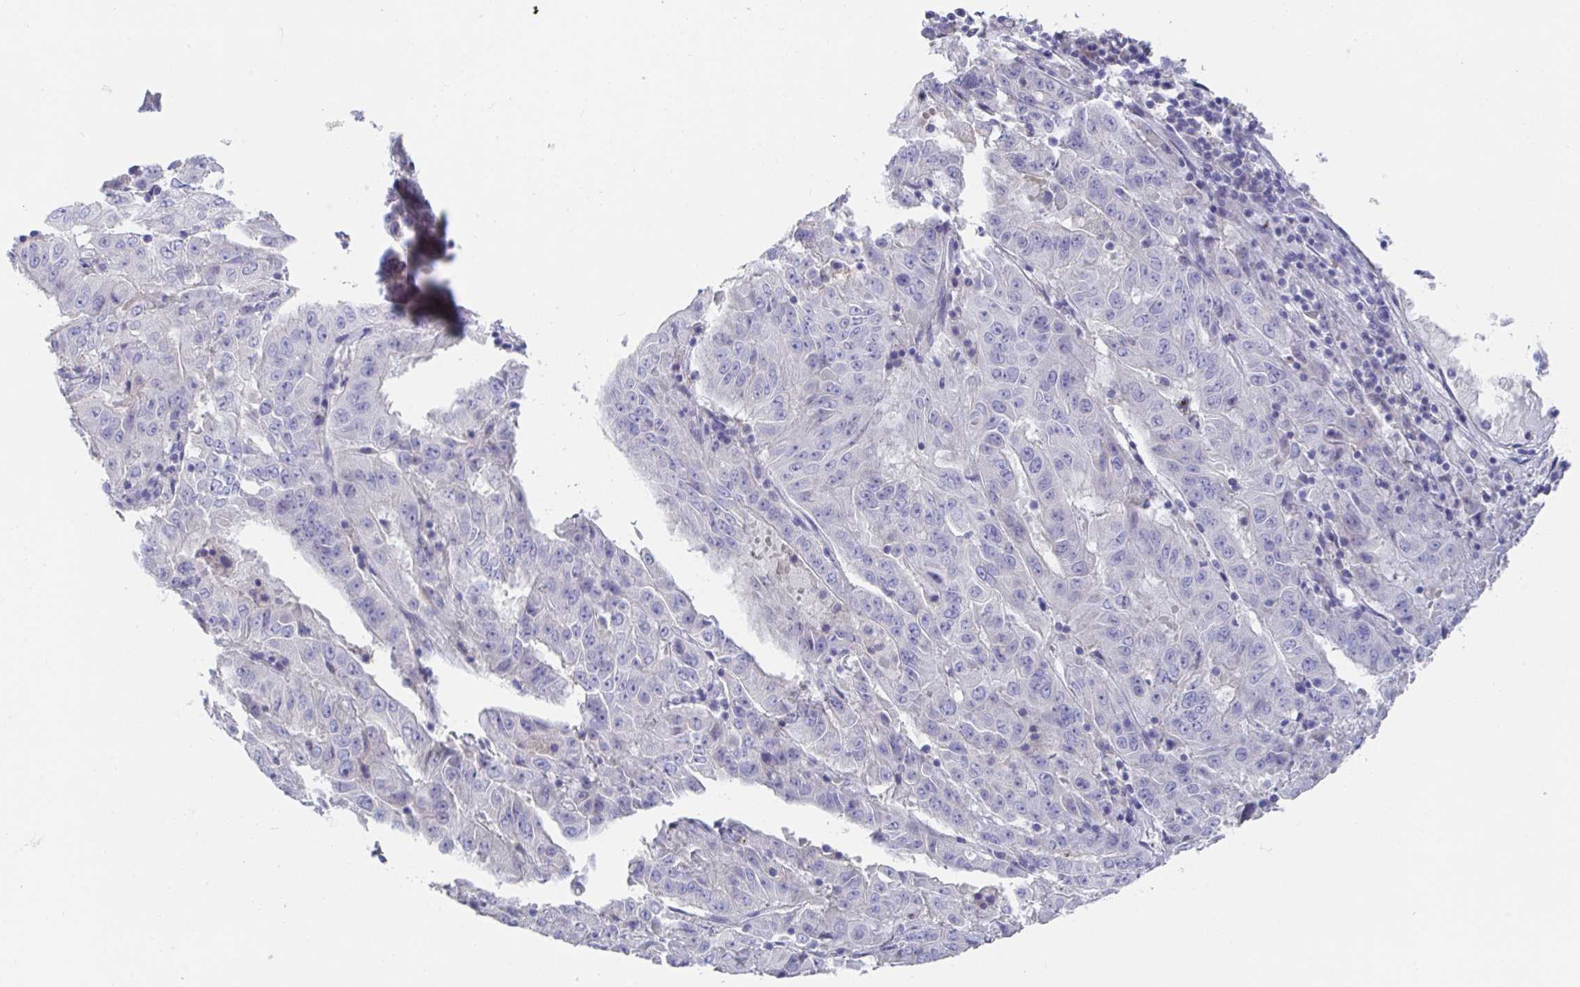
{"staining": {"intensity": "negative", "quantity": "none", "location": "none"}, "tissue": "pancreatic cancer", "cell_type": "Tumor cells", "image_type": "cancer", "snomed": [{"axis": "morphology", "description": "Adenocarcinoma, NOS"}, {"axis": "topography", "description": "Pancreas"}], "caption": "Immunohistochemistry of pancreatic adenocarcinoma exhibits no expression in tumor cells.", "gene": "KCNK5", "patient": {"sex": "male", "age": 63}}